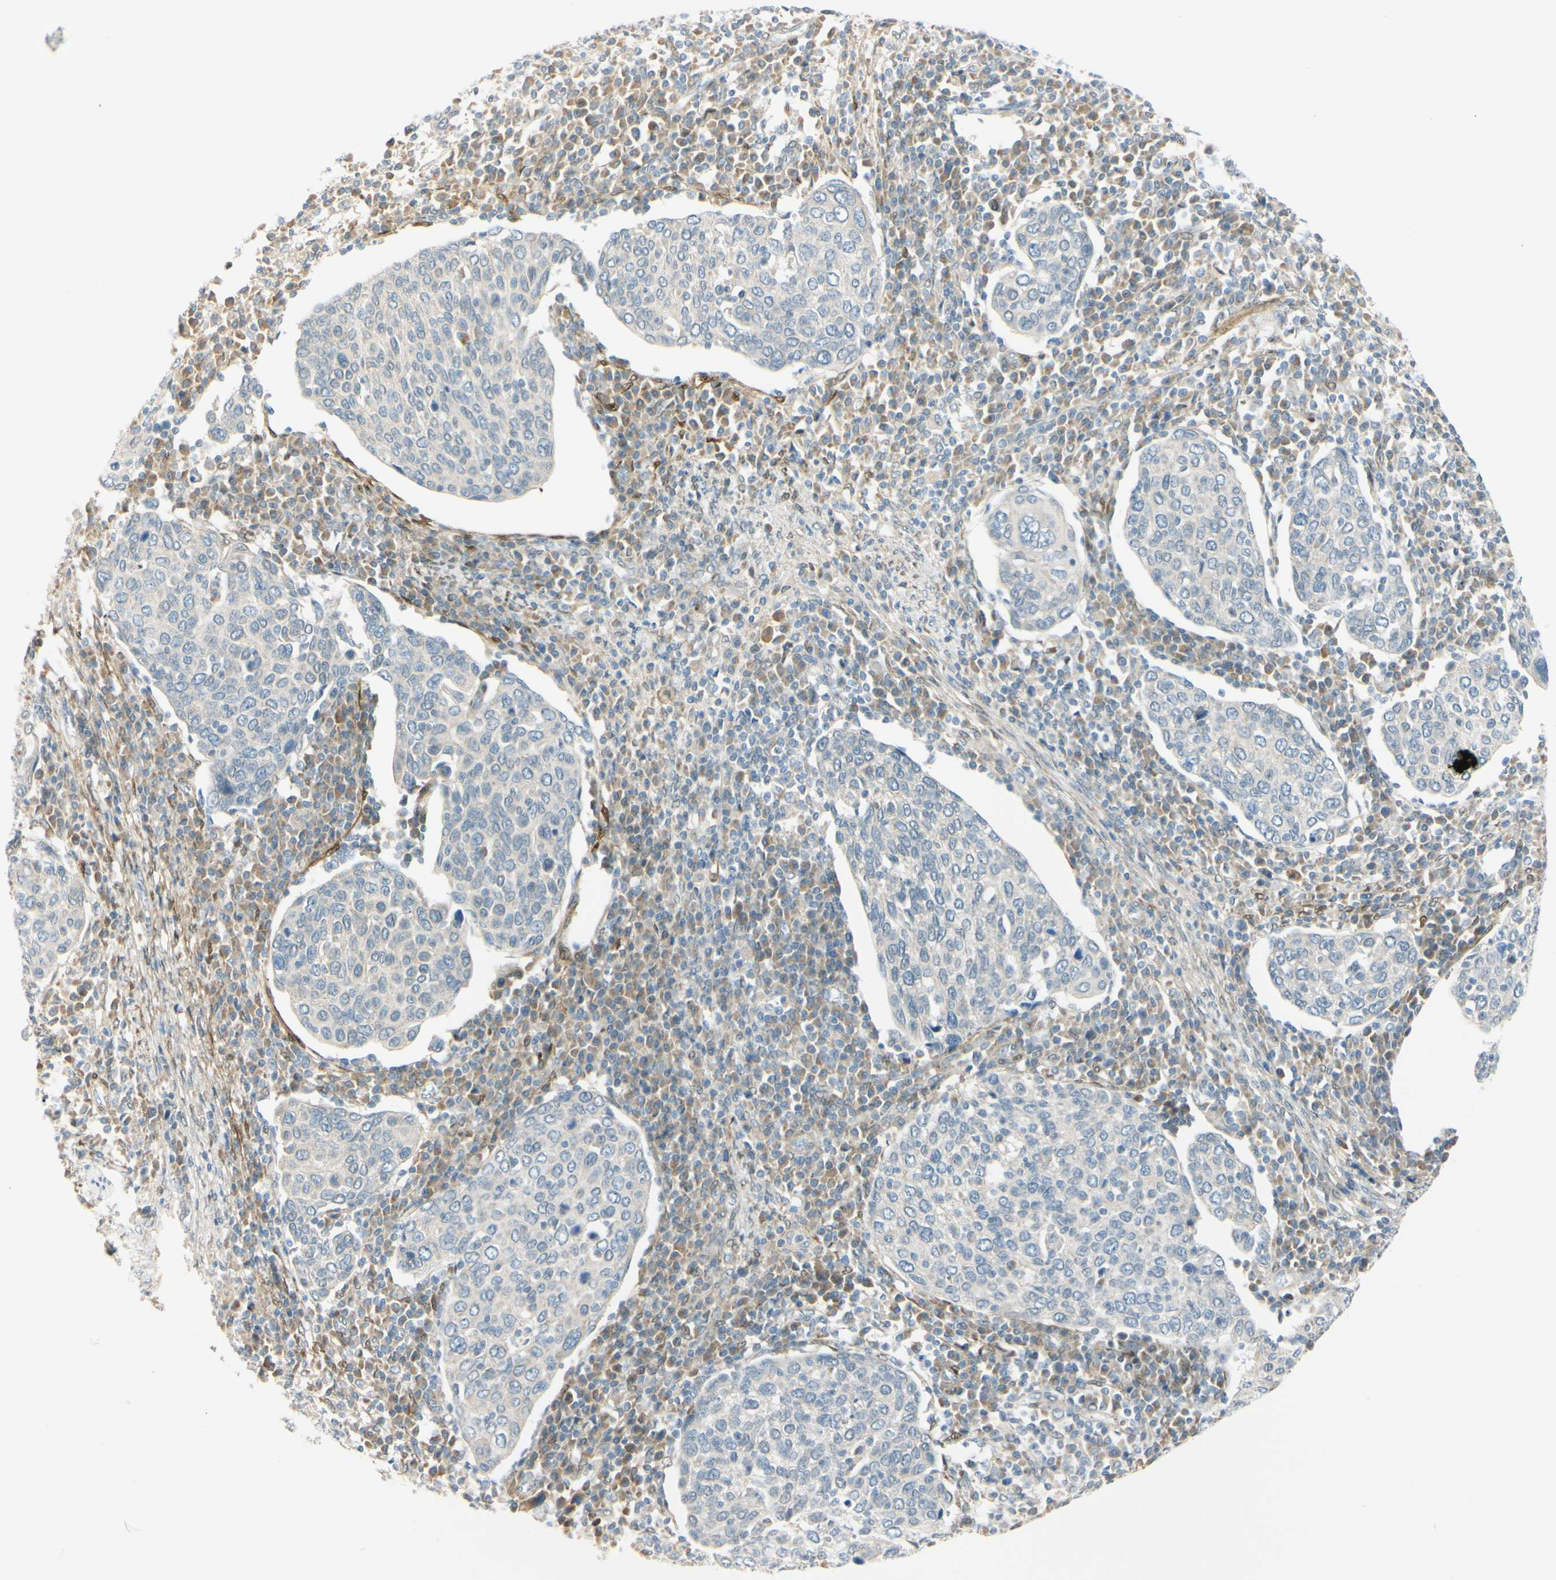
{"staining": {"intensity": "negative", "quantity": "none", "location": "none"}, "tissue": "cervical cancer", "cell_type": "Tumor cells", "image_type": "cancer", "snomed": [{"axis": "morphology", "description": "Squamous cell carcinoma, NOS"}, {"axis": "topography", "description": "Cervix"}], "caption": "Immunohistochemistry (IHC) micrograph of cervical squamous cell carcinoma stained for a protein (brown), which reveals no staining in tumor cells.", "gene": "FHL2", "patient": {"sex": "female", "age": 40}}